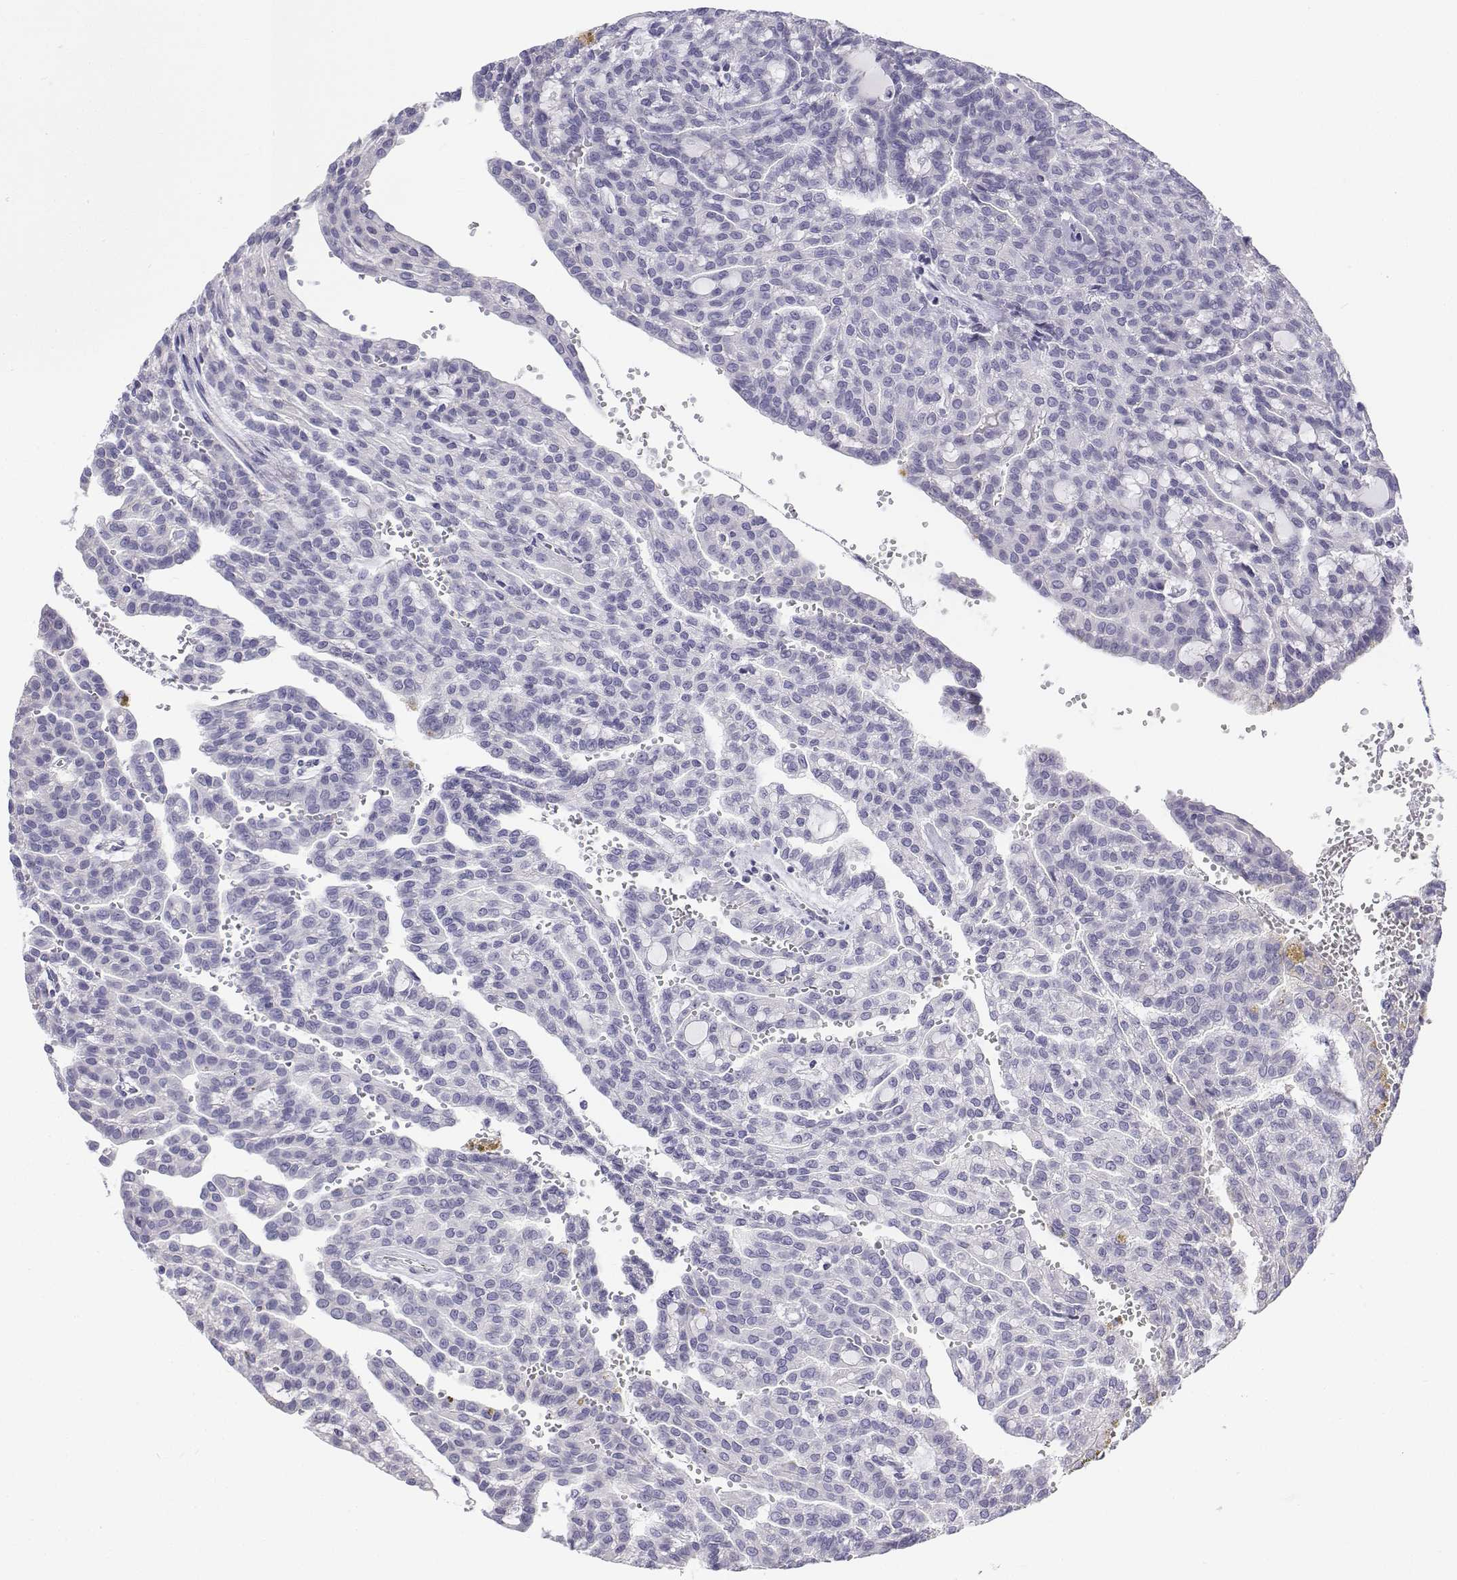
{"staining": {"intensity": "negative", "quantity": "none", "location": "none"}, "tissue": "renal cancer", "cell_type": "Tumor cells", "image_type": "cancer", "snomed": [{"axis": "morphology", "description": "Adenocarcinoma, NOS"}, {"axis": "topography", "description": "Kidney"}], "caption": "An immunohistochemistry (IHC) image of renal cancer (adenocarcinoma) is shown. There is no staining in tumor cells of renal cancer (adenocarcinoma). (DAB (3,3'-diaminobenzidine) immunohistochemistry (IHC) visualized using brightfield microscopy, high magnification).", "gene": "LGSN", "patient": {"sex": "male", "age": 63}}